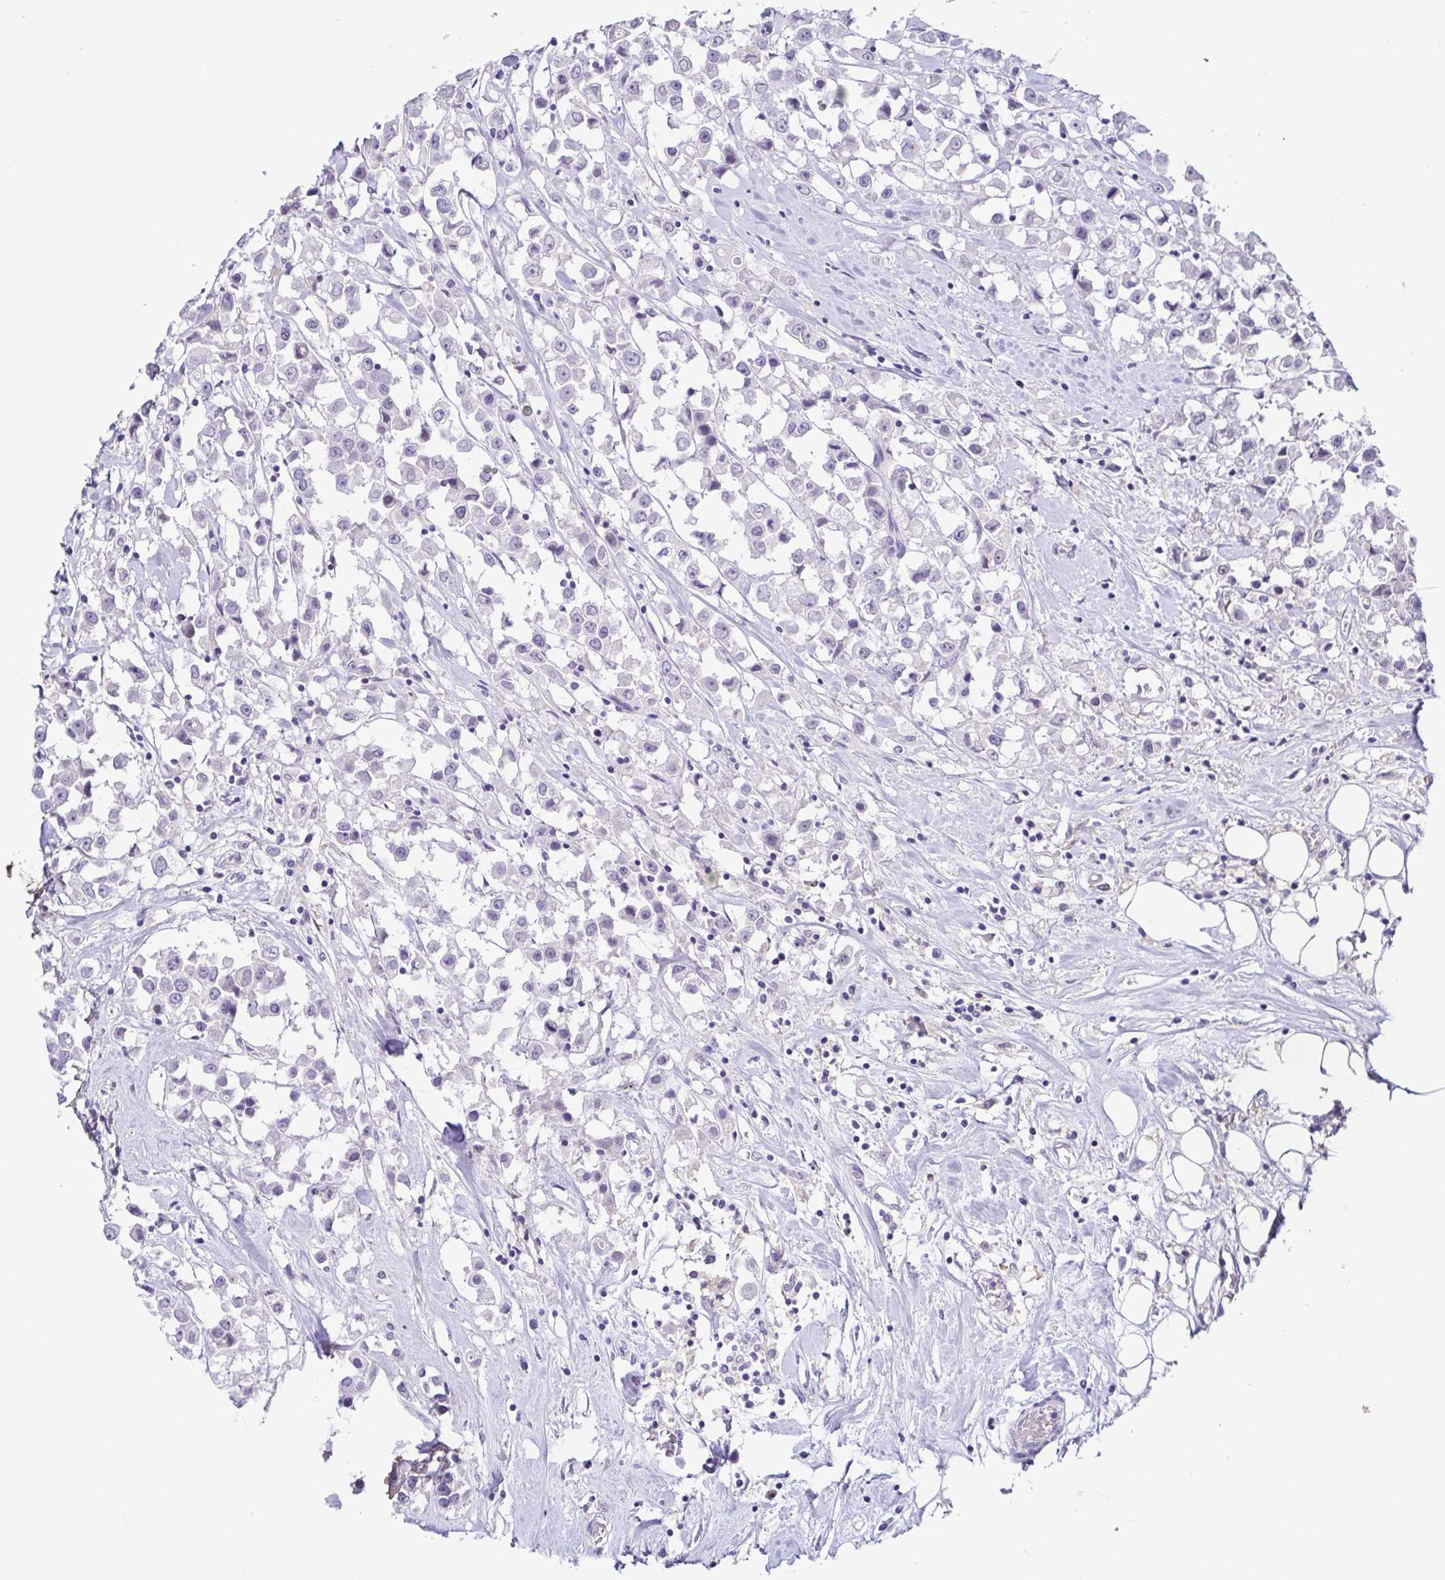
{"staining": {"intensity": "negative", "quantity": "none", "location": "none"}, "tissue": "breast cancer", "cell_type": "Tumor cells", "image_type": "cancer", "snomed": [{"axis": "morphology", "description": "Duct carcinoma"}, {"axis": "topography", "description": "Breast"}], "caption": "Tumor cells are negative for brown protein staining in invasive ductal carcinoma (breast). Brightfield microscopy of immunohistochemistry (IHC) stained with DAB (3,3'-diaminobenzidine) (brown) and hematoxylin (blue), captured at high magnification.", "gene": "TERT", "patient": {"sex": "female", "age": 61}}